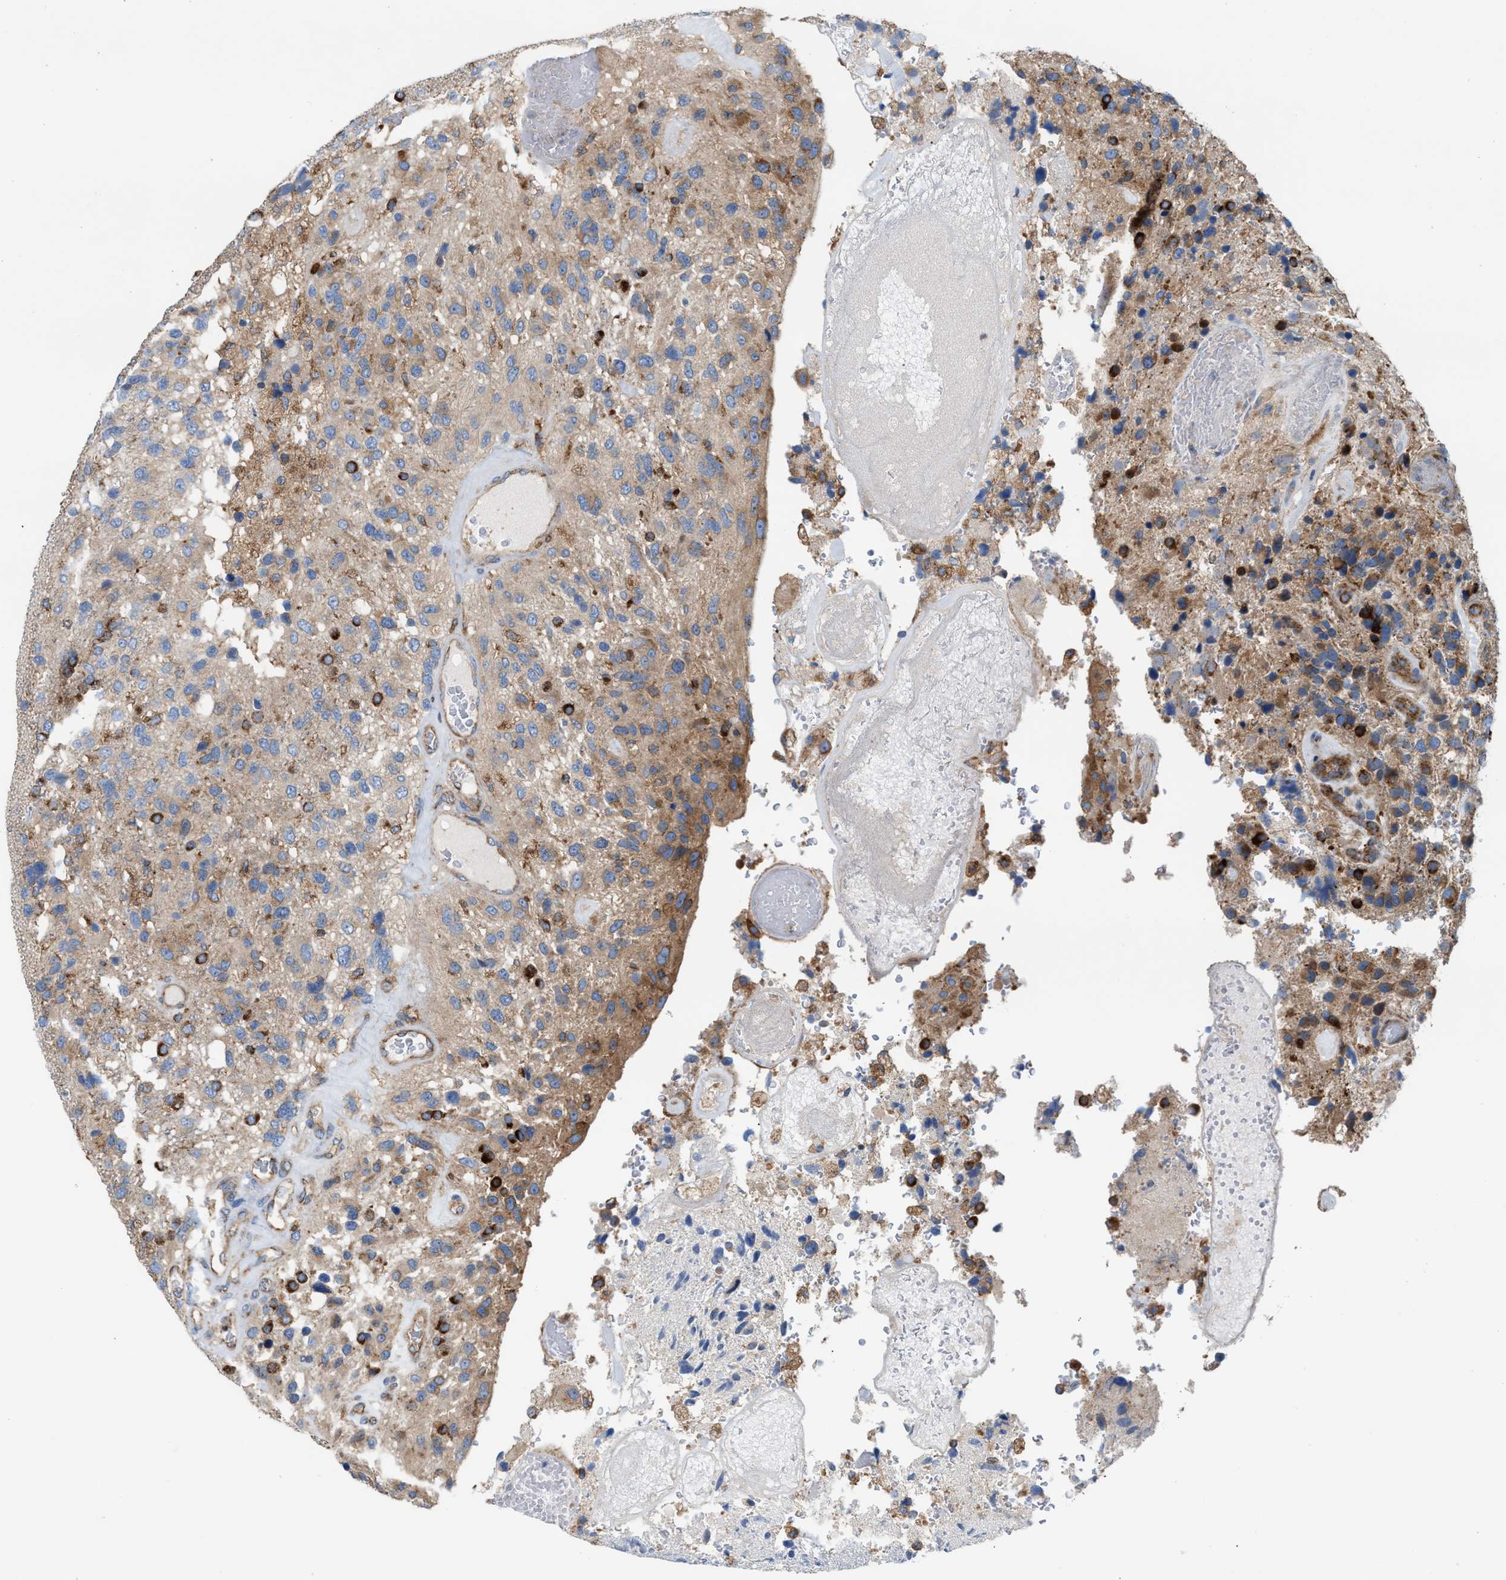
{"staining": {"intensity": "strong", "quantity": "<25%", "location": "cytoplasmic/membranous"}, "tissue": "glioma", "cell_type": "Tumor cells", "image_type": "cancer", "snomed": [{"axis": "morphology", "description": "Glioma, malignant, High grade"}, {"axis": "topography", "description": "Brain"}], "caption": "DAB immunohistochemical staining of high-grade glioma (malignant) displays strong cytoplasmic/membranous protein positivity in approximately <25% of tumor cells.", "gene": "TBC1D15", "patient": {"sex": "female", "age": 58}}